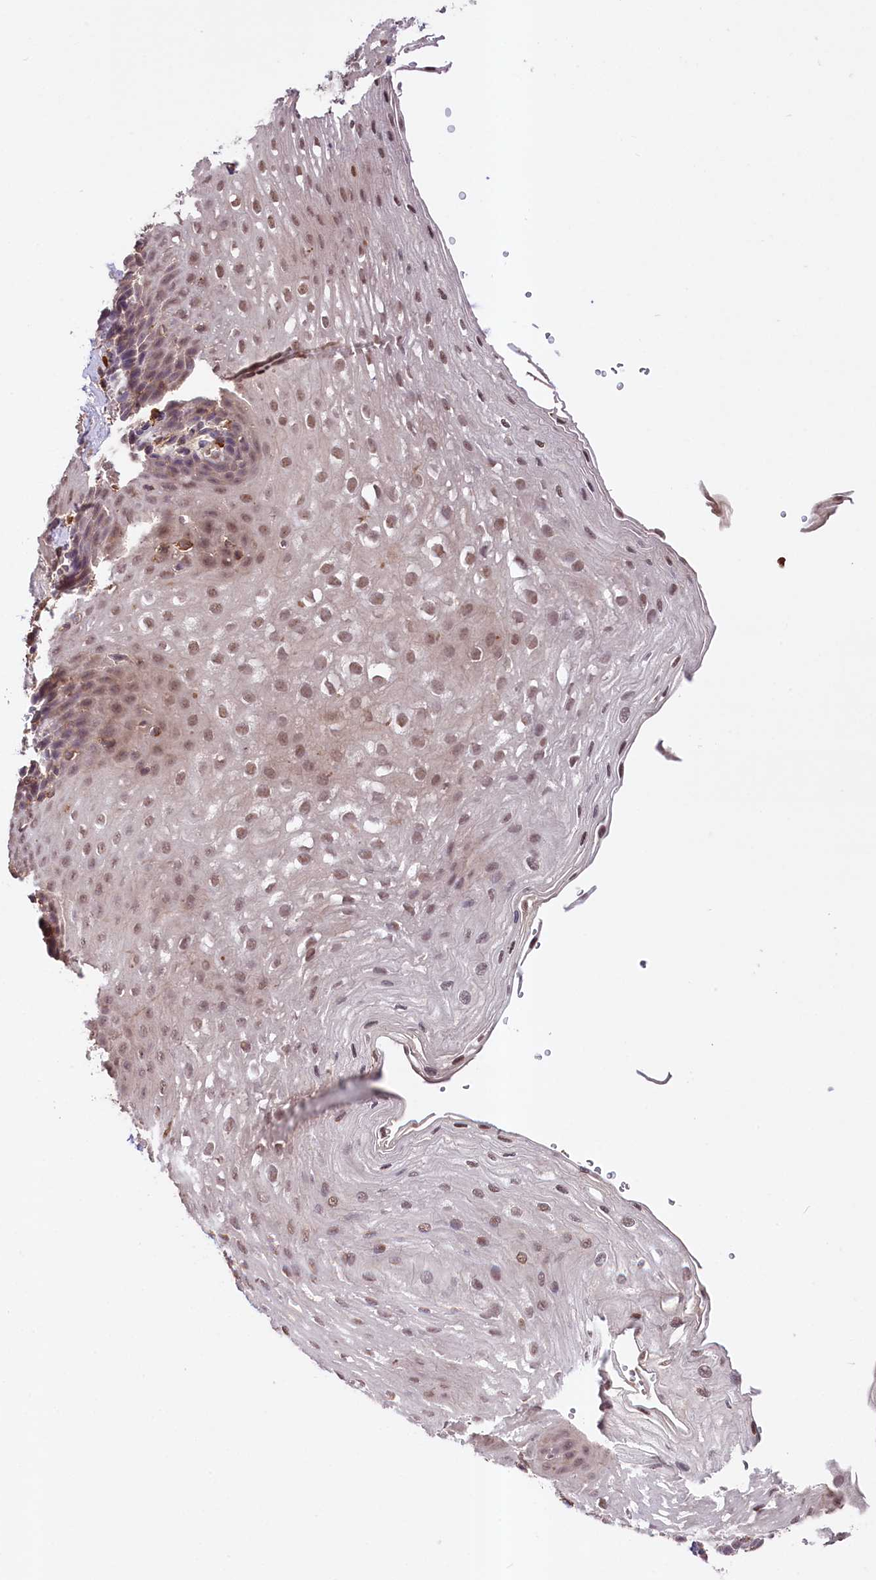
{"staining": {"intensity": "moderate", "quantity": ">75%", "location": "nuclear"}, "tissue": "esophagus", "cell_type": "Squamous epithelial cells", "image_type": "normal", "snomed": [{"axis": "morphology", "description": "Normal tissue, NOS"}, {"axis": "topography", "description": "Esophagus"}], "caption": "Immunohistochemistry (IHC) of normal human esophagus reveals medium levels of moderate nuclear expression in approximately >75% of squamous epithelial cells. (DAB (3,3'-diaminobenzidine) = brown stain, brightfield microscopy at high magnification).", "gene": "SKIDA1", "patient": {"sex": "female", "age": 66}}